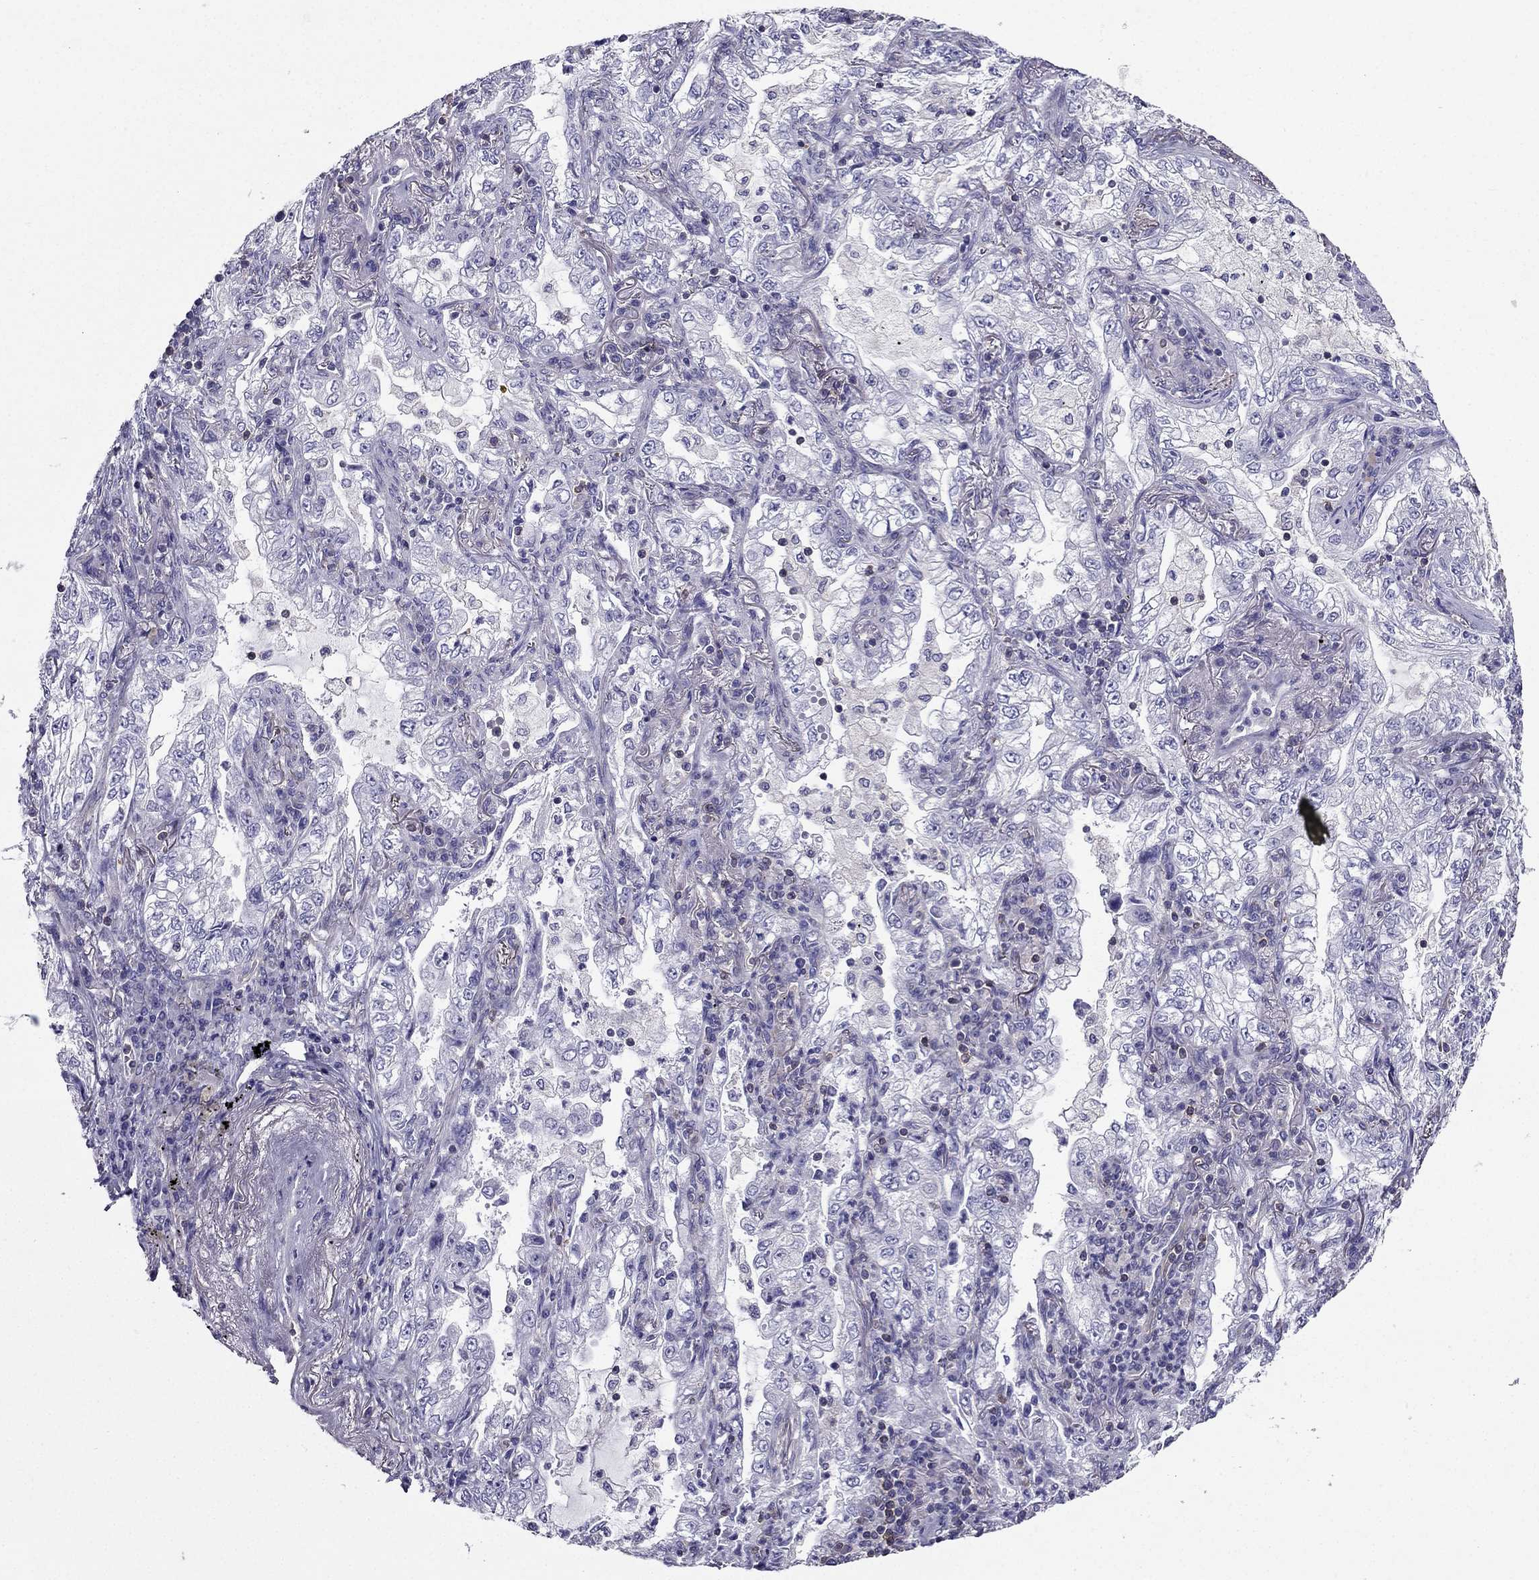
{"staining": {"intensity": "negative", "quantity": "none", "location": "none"}, "tissue": "lung cancer", "cell_type": "Tumor cells", "image_type": "cancer", "snomed": [{"axis": "morphology", "description": "Adenocarcinoma, NOS"}, {"axis": "topography", "description": "Lung"}], "caption": "Photomicrograph shows no significant protein staining in tumor cells of adenocarcinoma (lung). (Brightfield microscopy of DAB (3,3'-diaminobenzidine) IHC at high magnification).", "gene": "AAK1", "patient": {"sex": "female", "age": 73}}